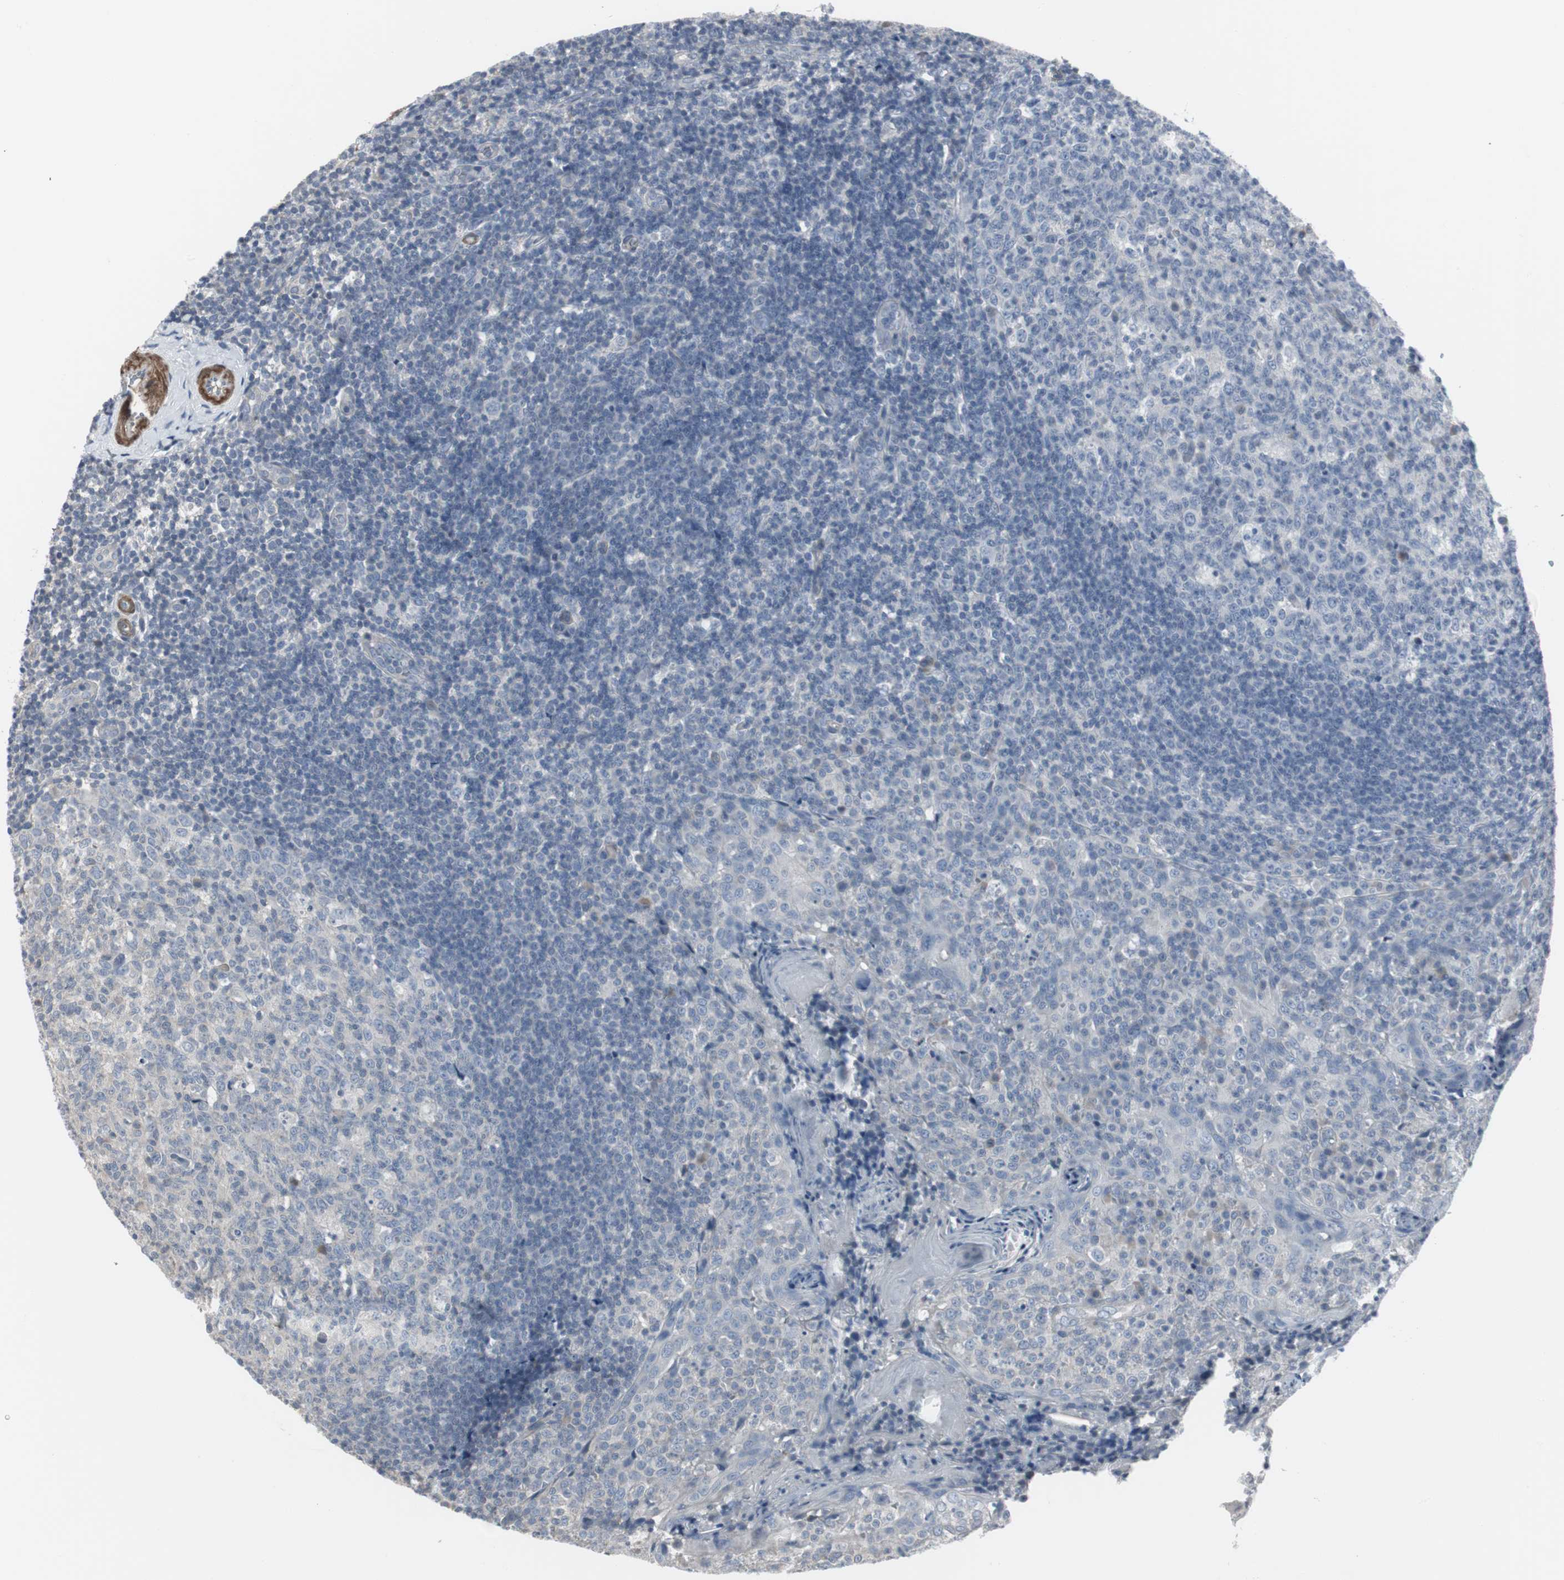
{"staining": {"intensity": "negative", "quantity": "none", "location": "none"}, "tissue": "tonsil", "cell_type": "Germinal center cells", "image_type": "normal", "snomed": [{"axis": "morphology", "description": "Normal tissue, NOS"}, {"axis": "topography", "description": "Tonsil"}], "caption": "Protein analysis of unremarkable tonsil demonstrates no significant expression in germinal center cells.", "gene": "DMPK", "patient": {"sex": "female", "age": 19}}